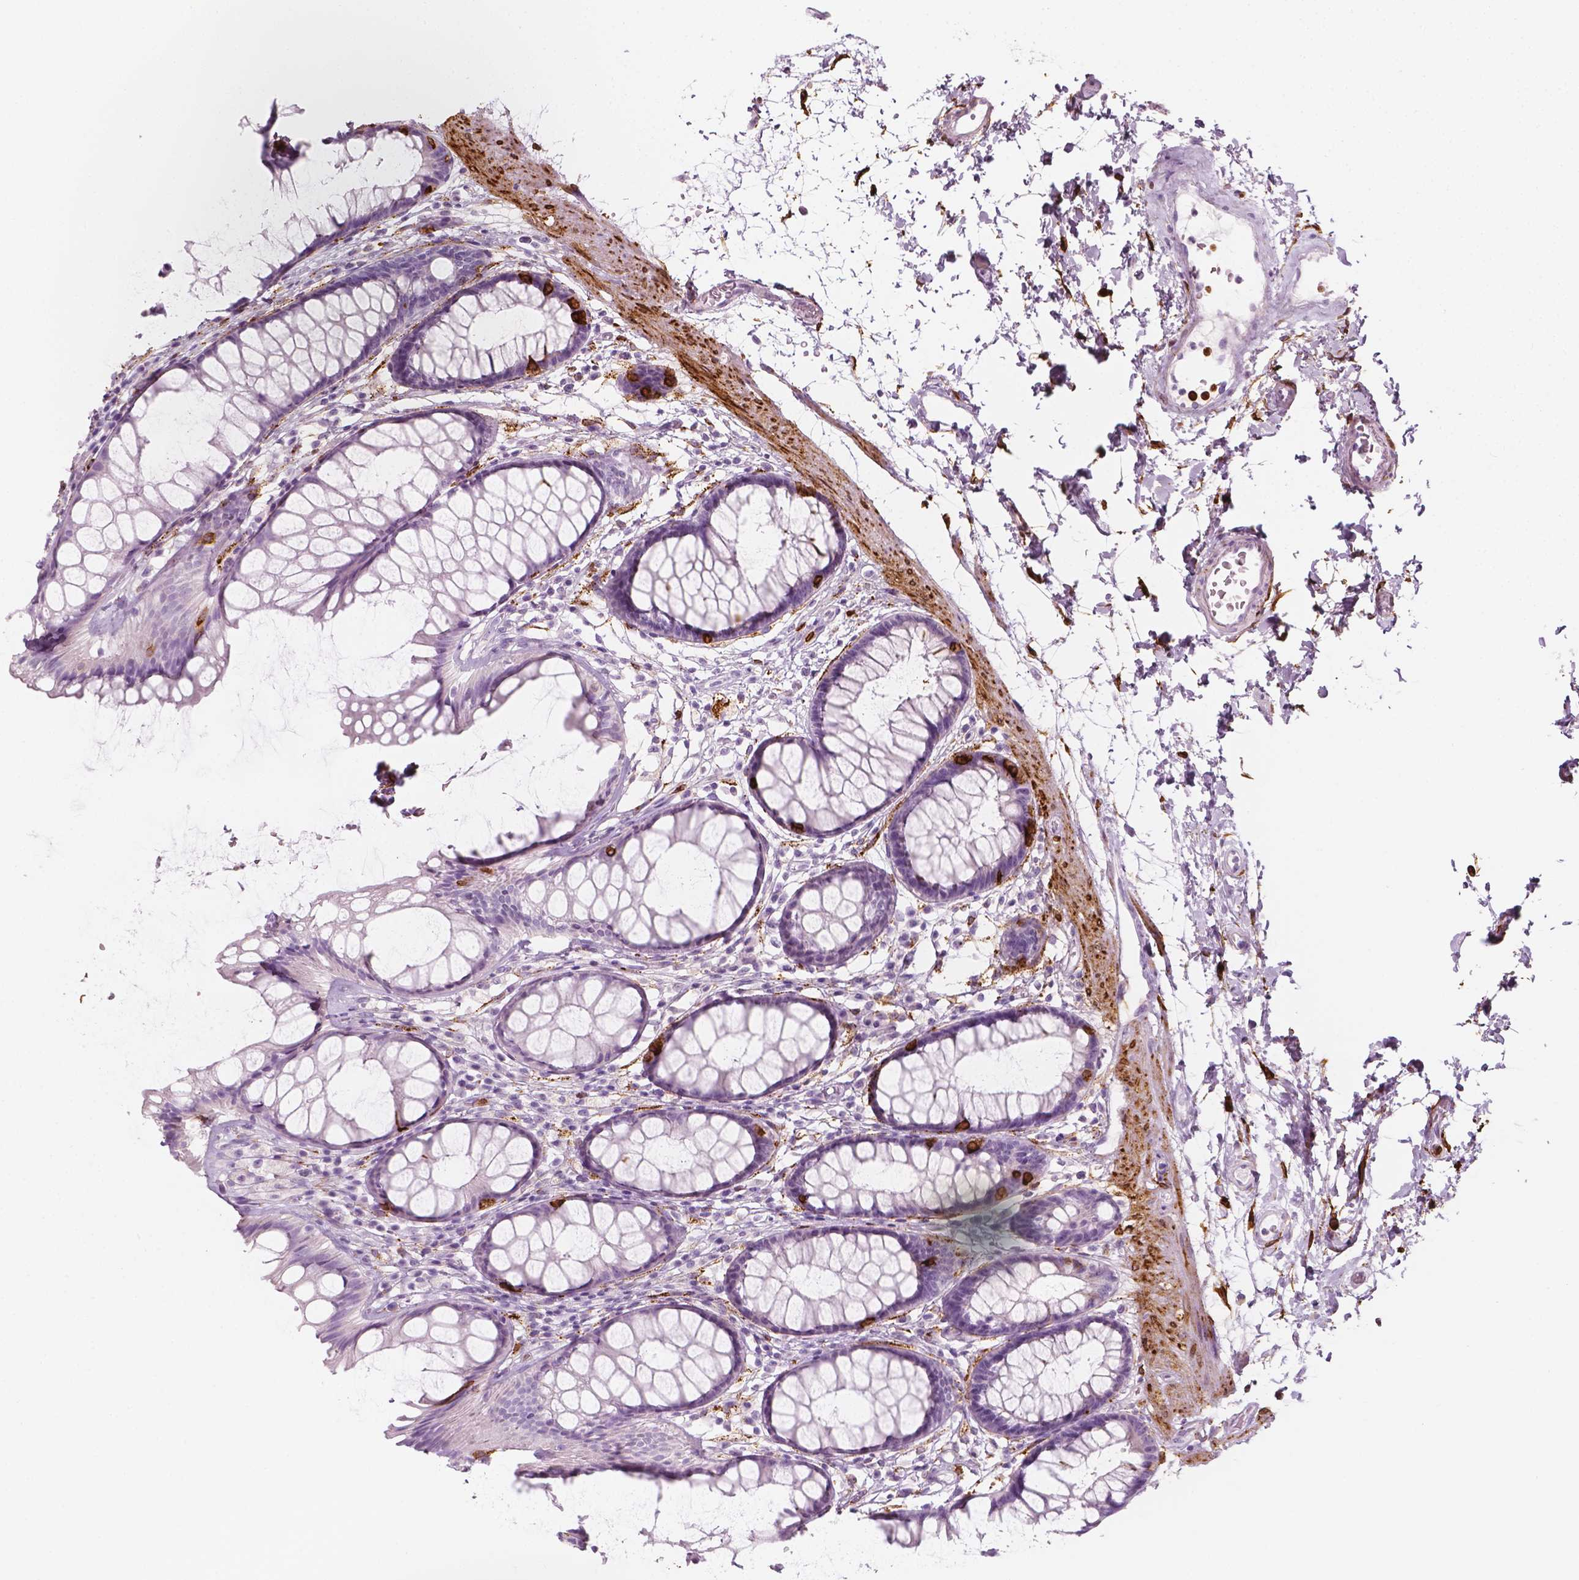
{"staining": {"intensity": "strong", "quantity": "<25%", "location": "cytoplasmic/membranous"}, "tissue": "rectum", "cell_type": "Glandular cells", "image_type": "normal", "snomed": [{"axis": "morphology", "description": "Normal tissue, NOS"}, {"axis": "topography", "description": "Rectum"}], "caption": "A medium amount of strong cytoplasmic/membranous staining is present in approximately <25% of glandular cells in unremarkable rectum.", "gene": "CES1", "patient": {"sex": "male", "age": 72}}